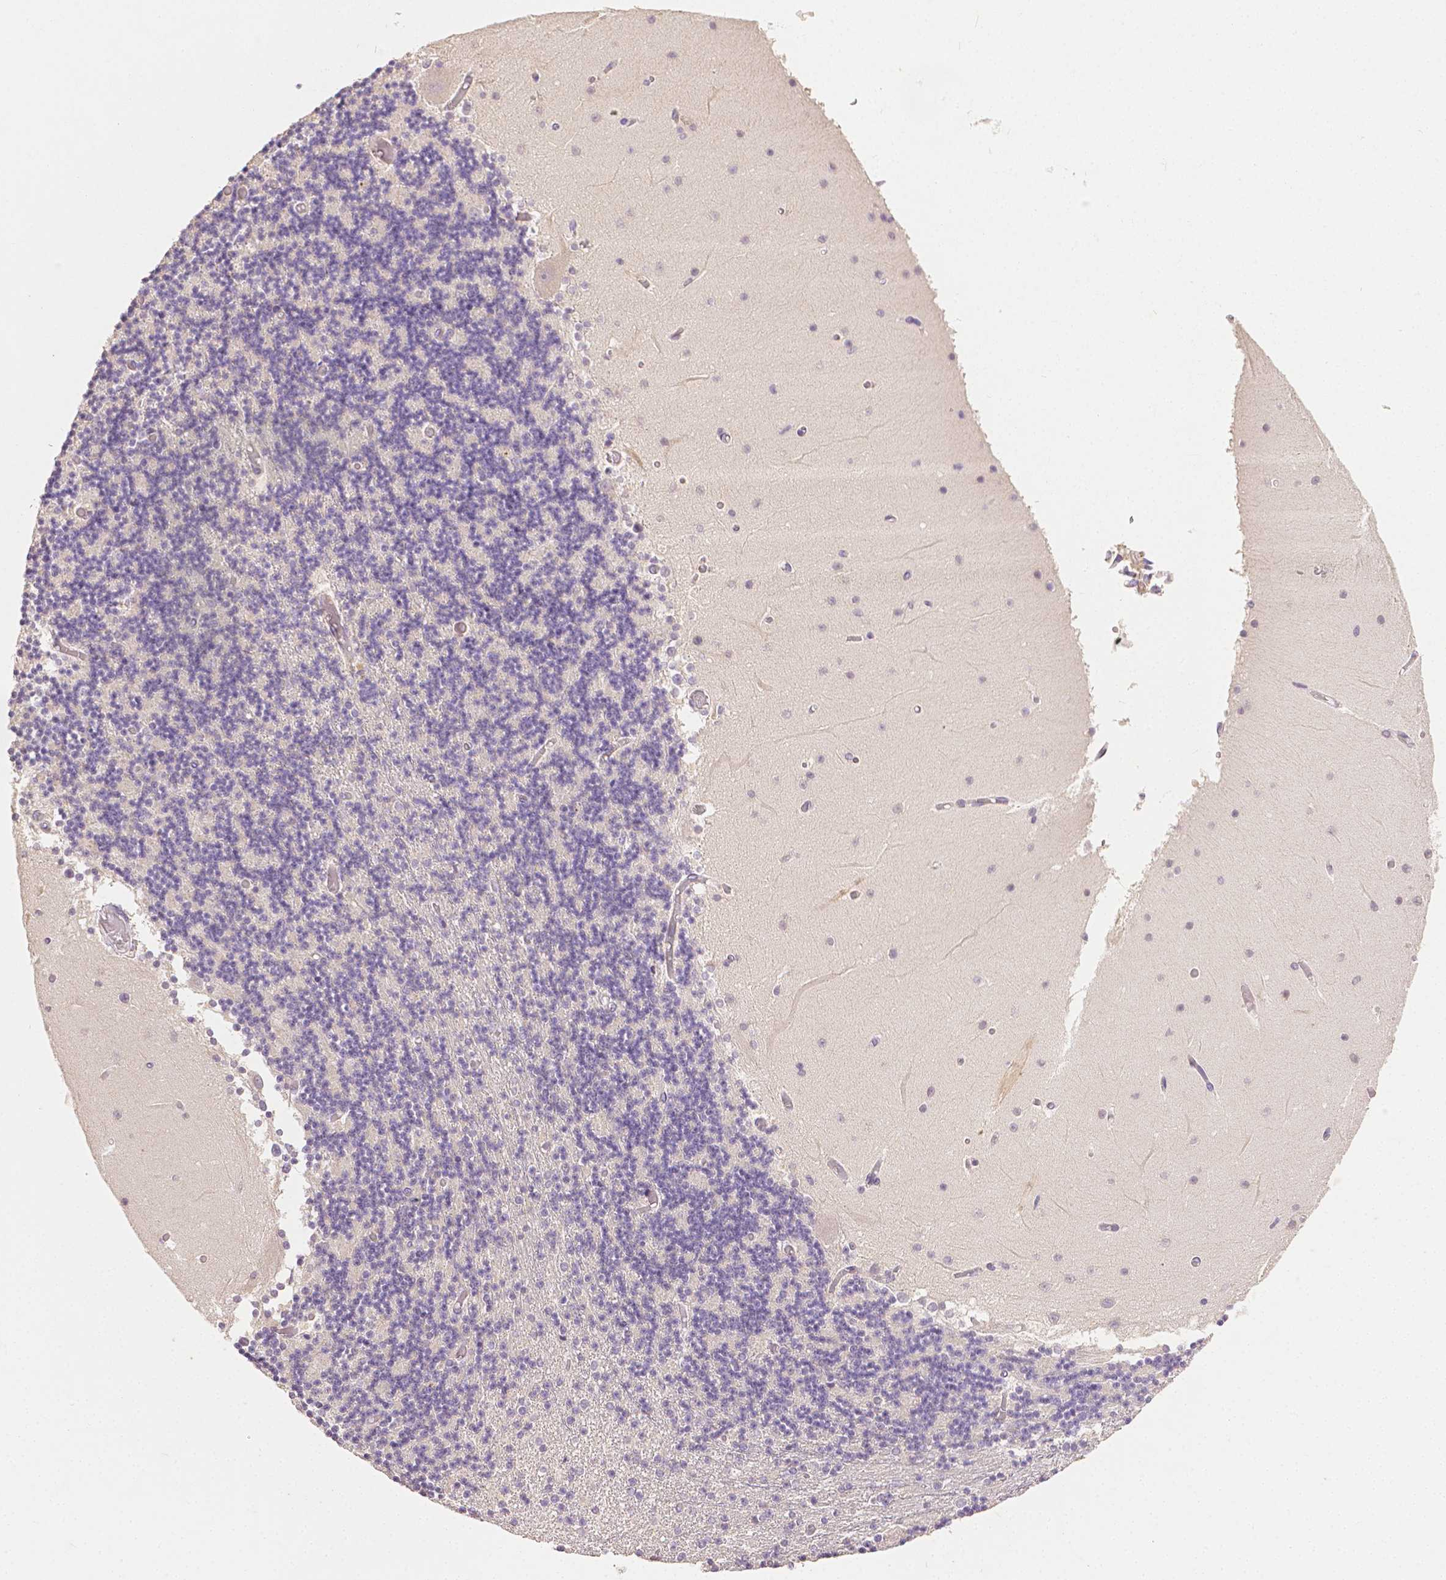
{"staining": {"intensity": "negative", "quantity": "none", "location": "none"}, "tissue": "cerebellum", "cell_type": "Cells in granular layer", "image_type": "normal", "snomed": [{"axis": "morphology", "description": "Normal tissue, NOS"}, {"axis": "topography", "description": "Cerebellum"}], "caption": "A histopathology image of cerebellum stained for a protein displays no brown staining in cells in granular layer.", "gene": "TGM1", "patient": {"sex": "female", "age": 28}}